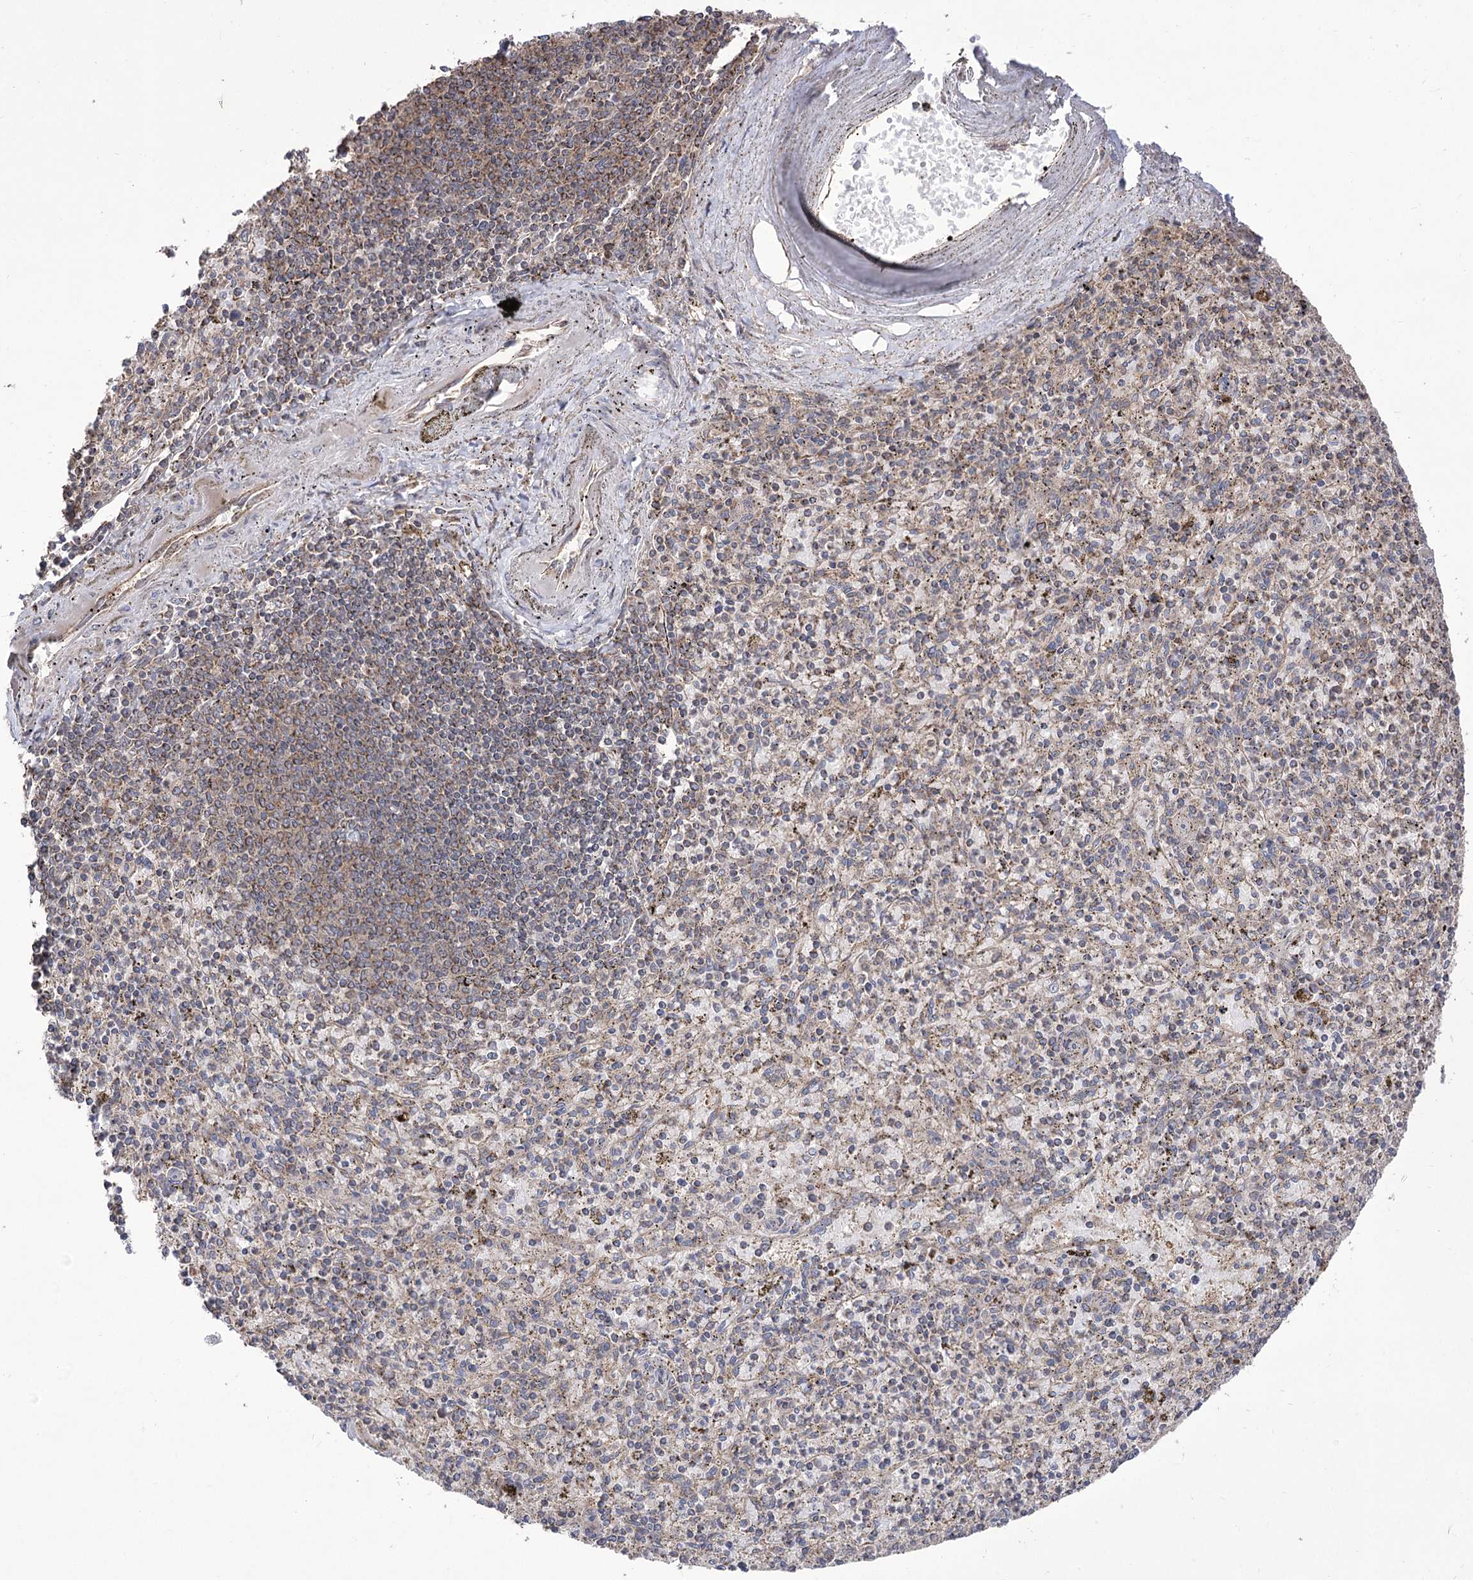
{"staining": {"intensity": "negative", "quantity": "none", "location": "none"}, "tissue": "spleen", "cell_type": "Cells in red pulp", "image_type": "normal", "snomed": [{"axis": "morphology", "description": "Normal tissue, NOS"}, {"axis": "topography", "description": "Spleen"}], "caption": "IHC of benign spleen demonstrates no expression in cells in red pulp.", "gene": "XYLB", "patient": {"sex": "male", "age": 72}}